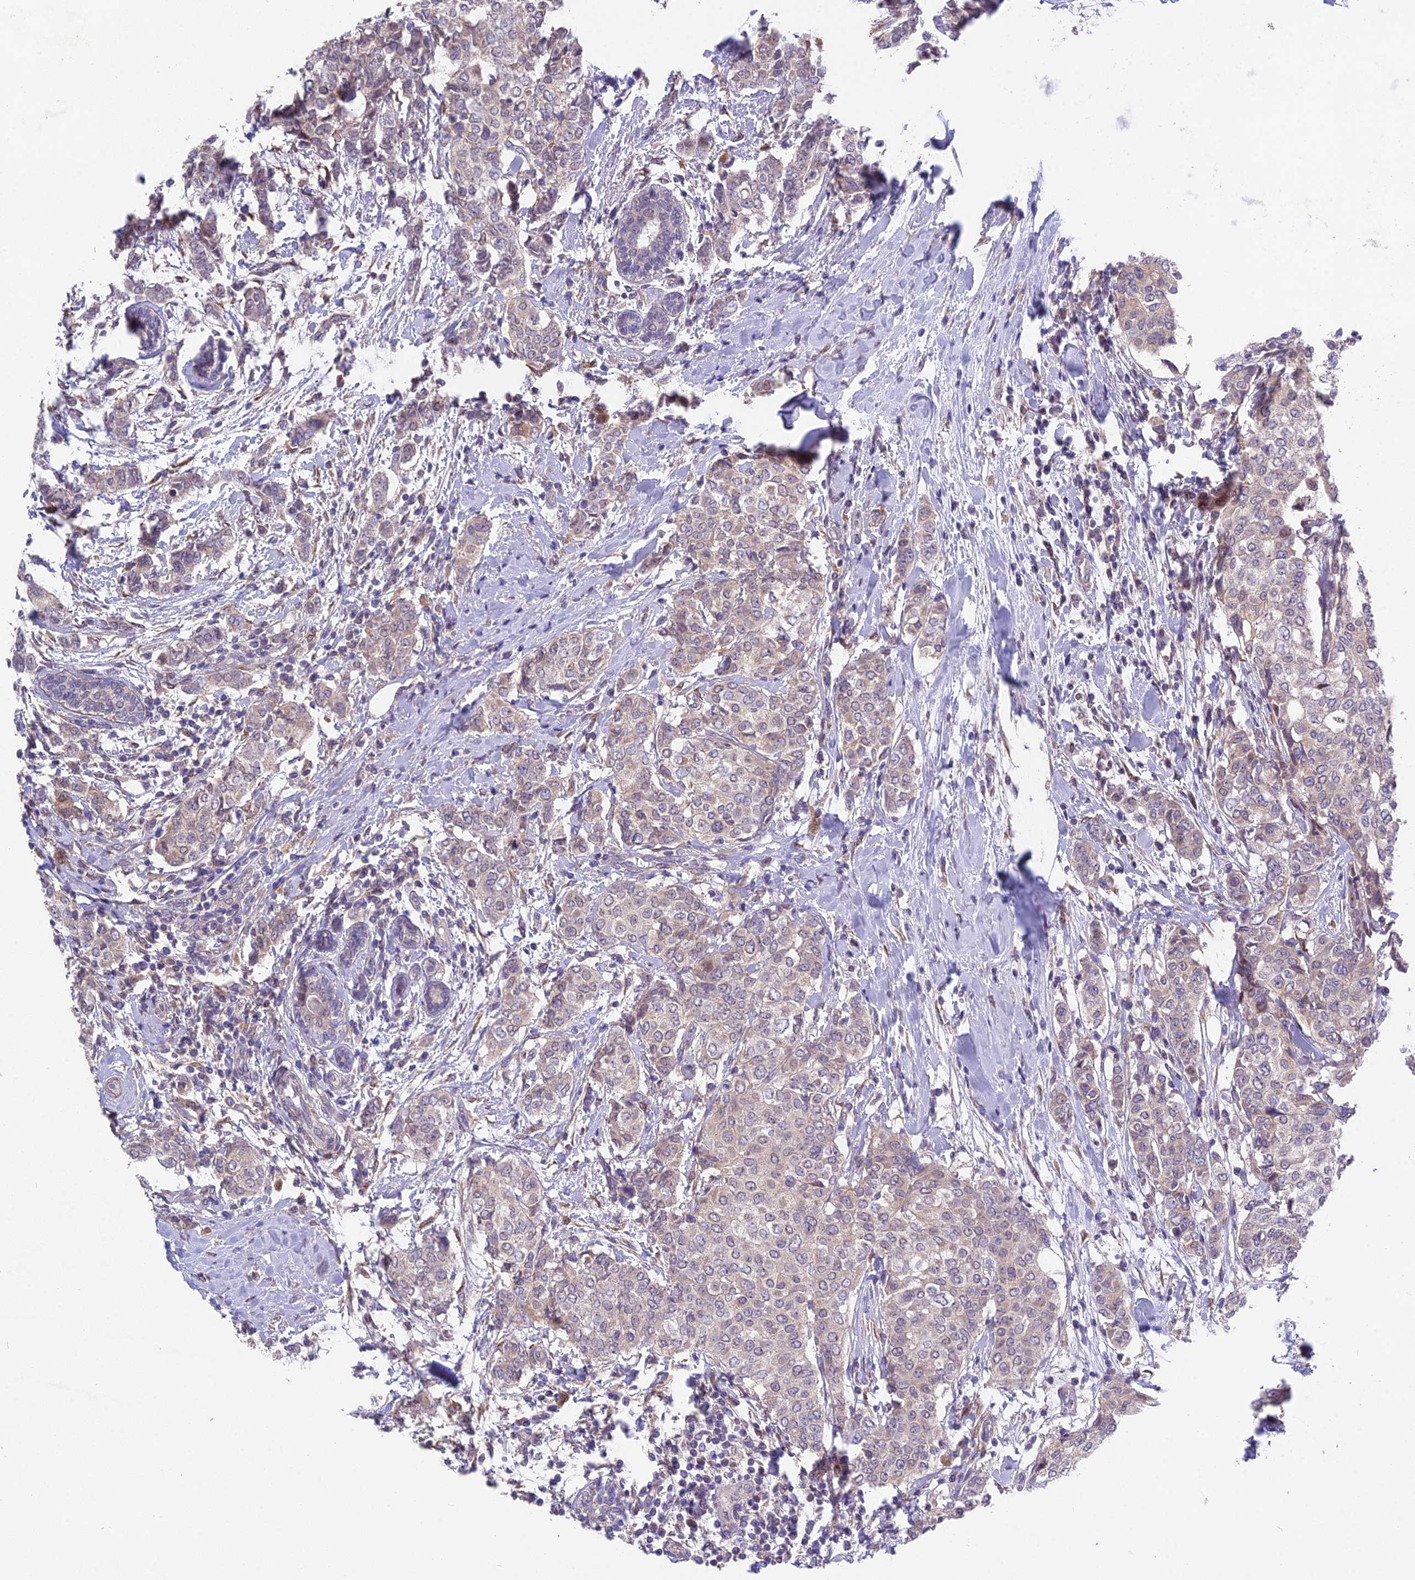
{"staining": {"intensity": "weak", "quantity": "<25%", "location": "cytoplasmic/membranous"}, "tissue": "breast cancer", "cell_type": "Tumor cells", "image_type": "cancer", "snomed": [{"axis": "morphology", "description": "Lobular carcinoma"}, {"axis": "topography", "description": "Breast"}], "caption": "Human breast cancer (lobular carcinoma) stained for a protein using immunohistochemistry (IHC) shows no expression in tumor cells.", "gene": "PUS10", "patient": {"sex": "female", "age": 51}}